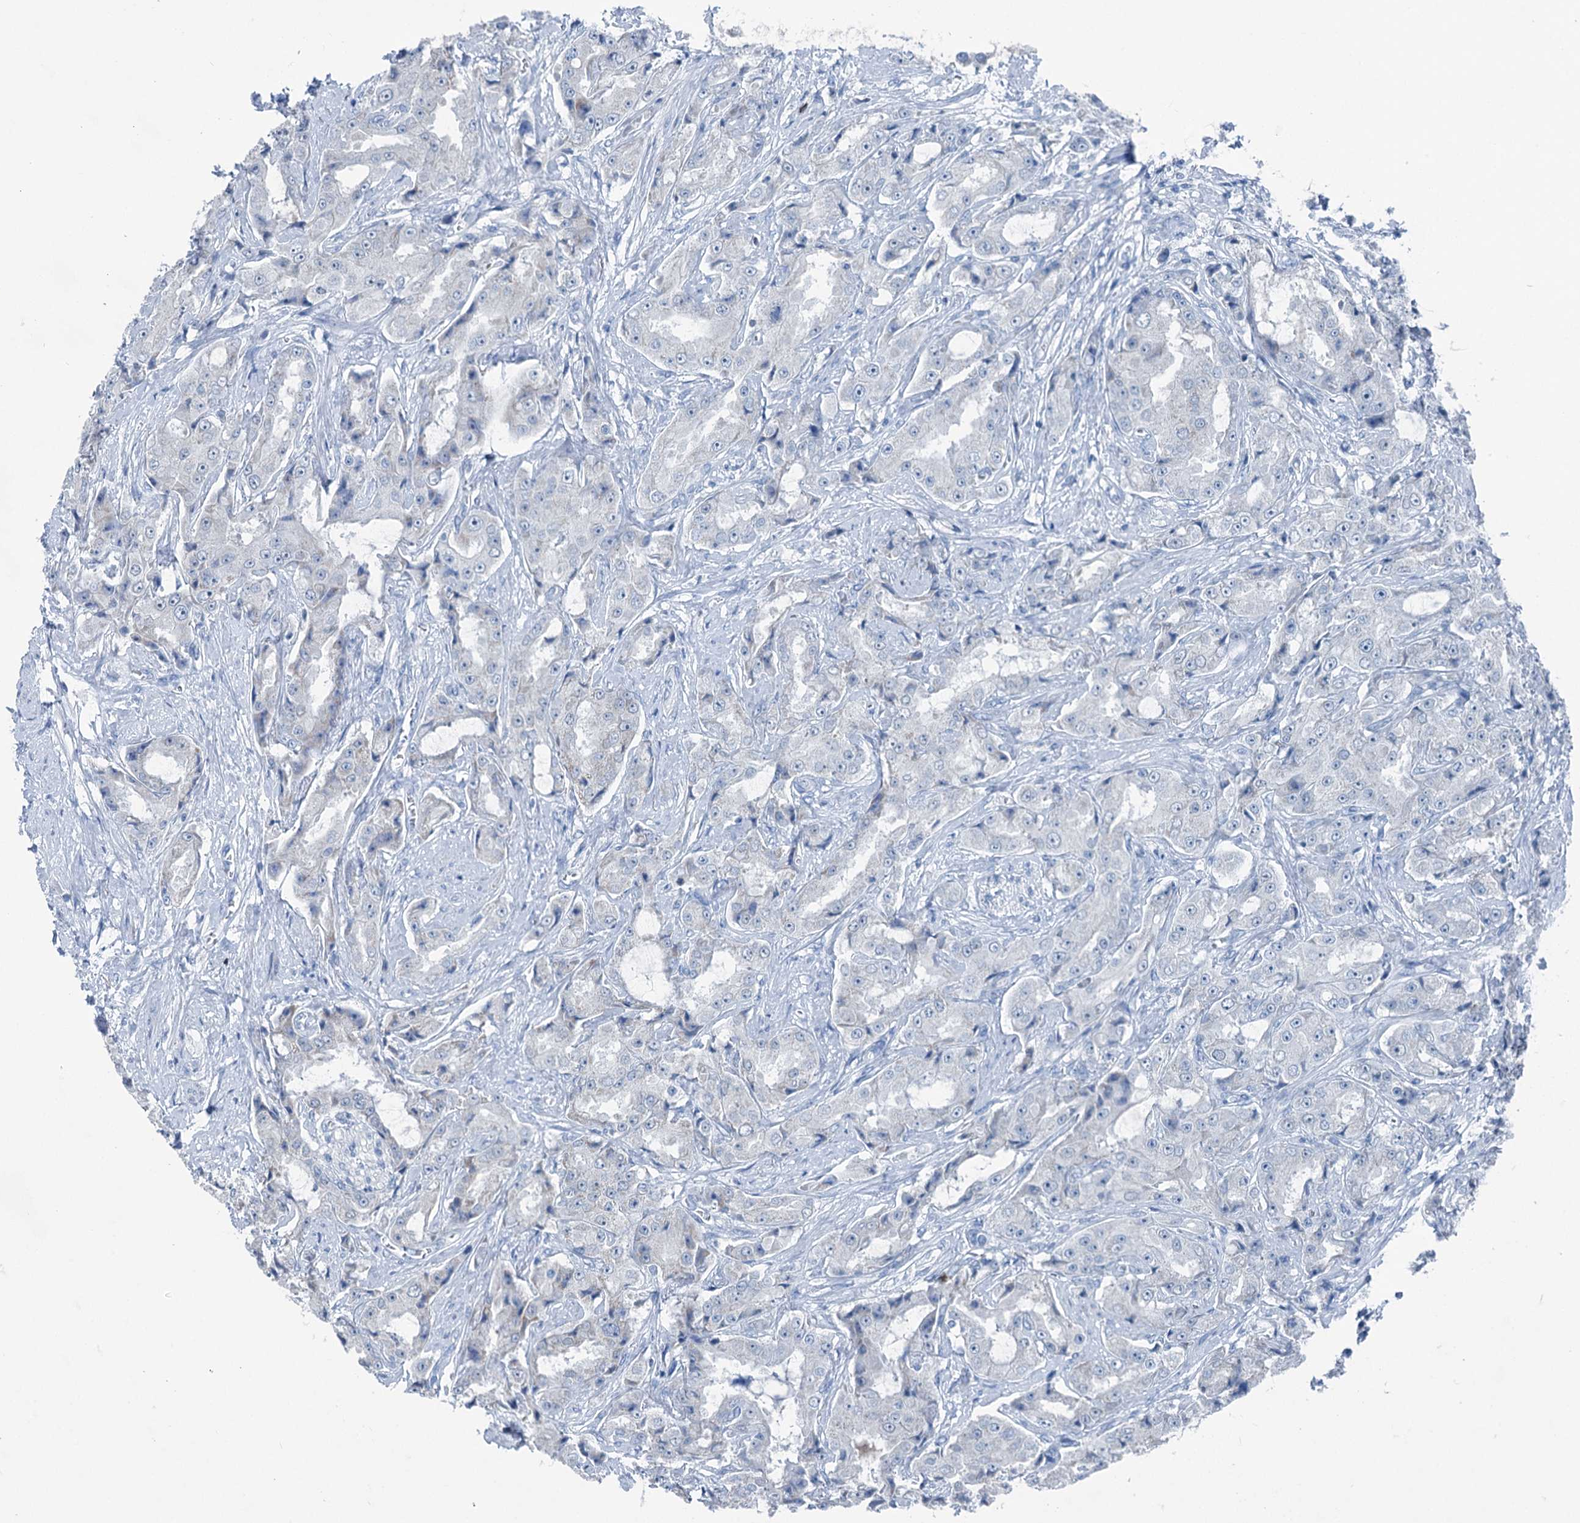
{"staining": {"intensity": "negative", "quantity": "none", "location": "none"}, "tissue": "prostate cancer", "cell_type": "Tumor cells", "image_type": "cancer", "snomed": [{"axis": "morphology", "description": "Adenocarcinoma, High grade"}, {"axis": "topography", "description": "Prostate"}], "caption": "DAB immunohistochemical staining of human prostate high-grade adenocarcinoma exhibits no significant positivity in tumor cells.", "gene": "ELP4", "patient": {"sex": "male", "age": 73}}